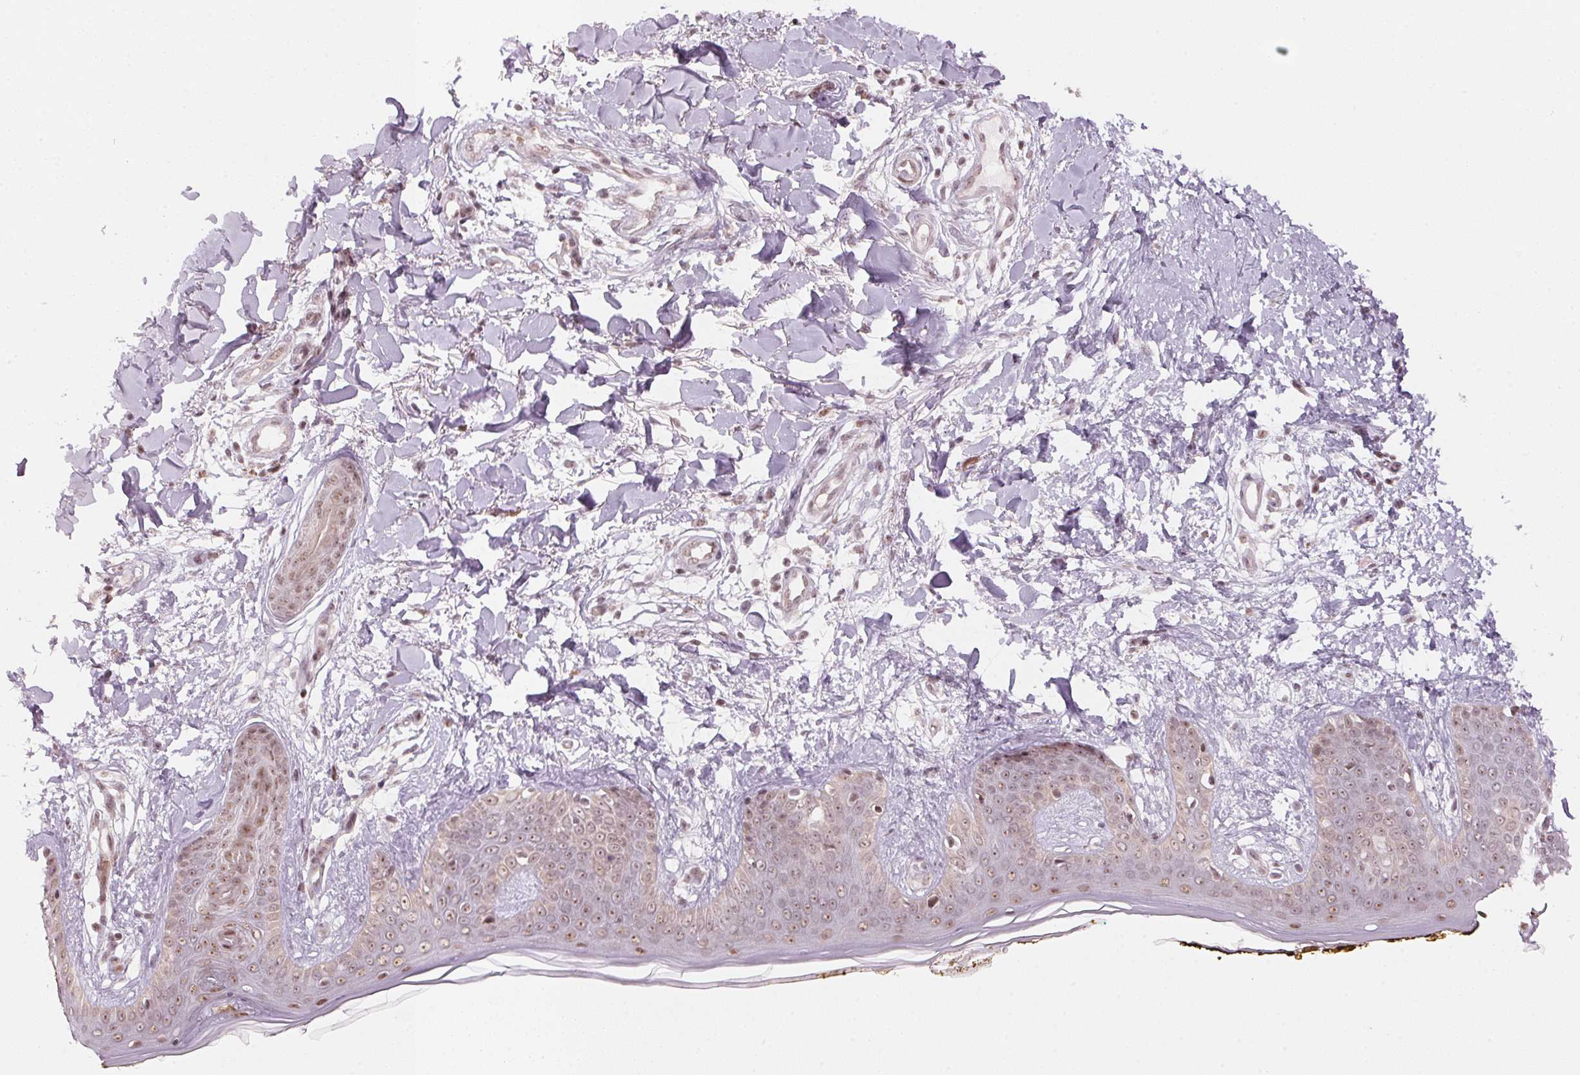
{"staining": {"intensity": "weak", "quantity": "25%-75%", "location": "nuclear"}, "tissue": "skin", "cell_type": "Fibroblasts", "image_type": "normal", "snomed": [{"axis": "morphology", "description": "Normal tissue, NOS"}, {"axis": "topography", "description": "Skin"}], "caption": "Brown immunohistochemical staining in unremarkable human skin shows weak nuclear staining in approximately 25%-75% of fibroblasts.", "gene": "KAT6A", "patient": {"sex": "female", "age": 34}}